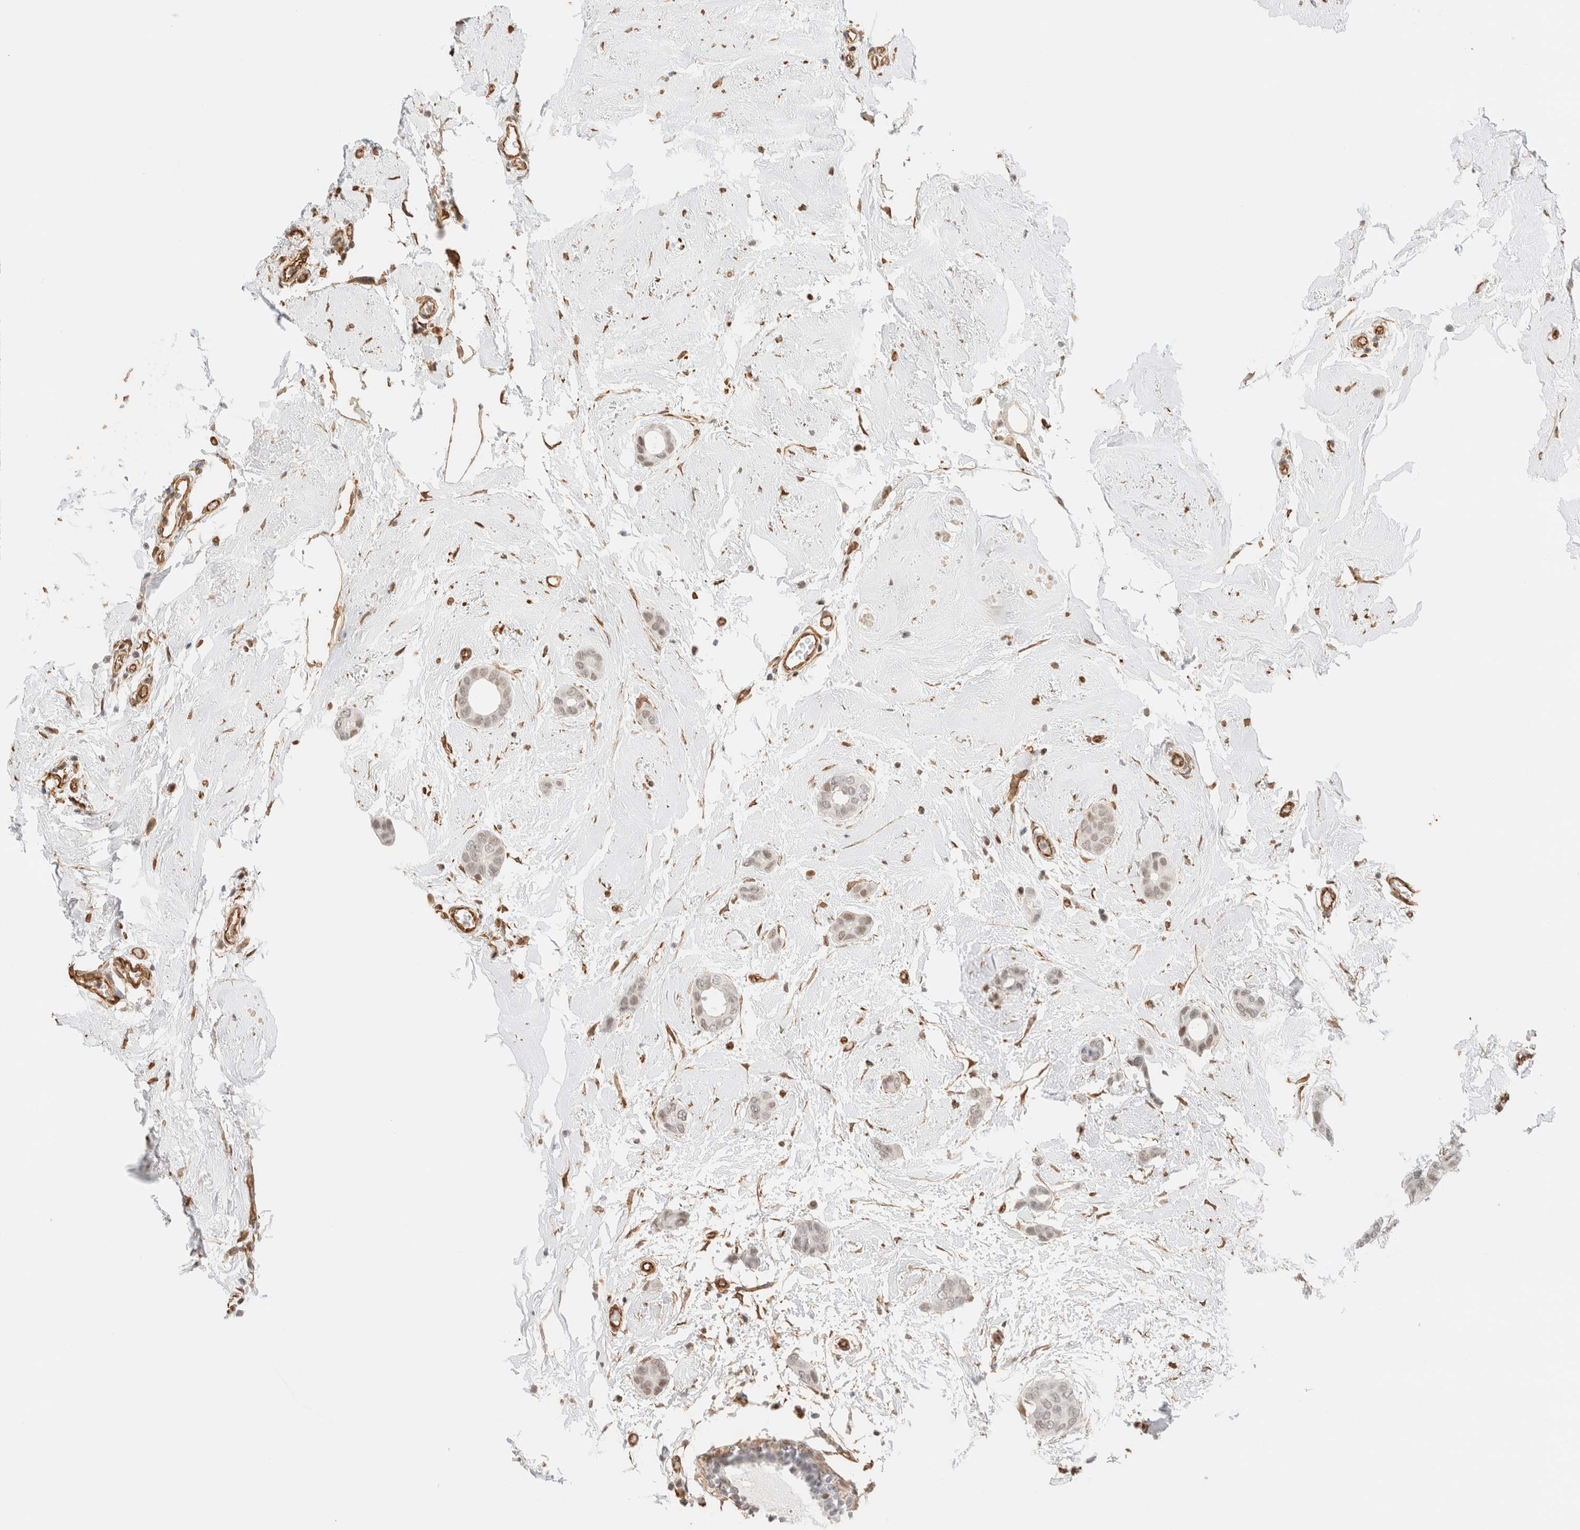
{"staining": {"intensity": "weak", "quantity": "25%-75%", "location": "nuclear"}, "tissue": "breast cancer", "cell_type": "Tumor cells", "image_type": "cancer", "snomed": [{"axis": "morphology", "description": "Duct carcinoma"}, {"axis": "topography", "description": "Breast"}], "caption": "High-magnification brightfield microscopy of breast cancer (infiltrating ductal carcinoma) stained with DAB (brown) and counterstained with hematoxylin (blue). tumor cells exhibit weak nuclear staining is identified in about25%-75% of cells.", "gene": "ARID5A", "patient": {"sex": "female", "age": 55}}